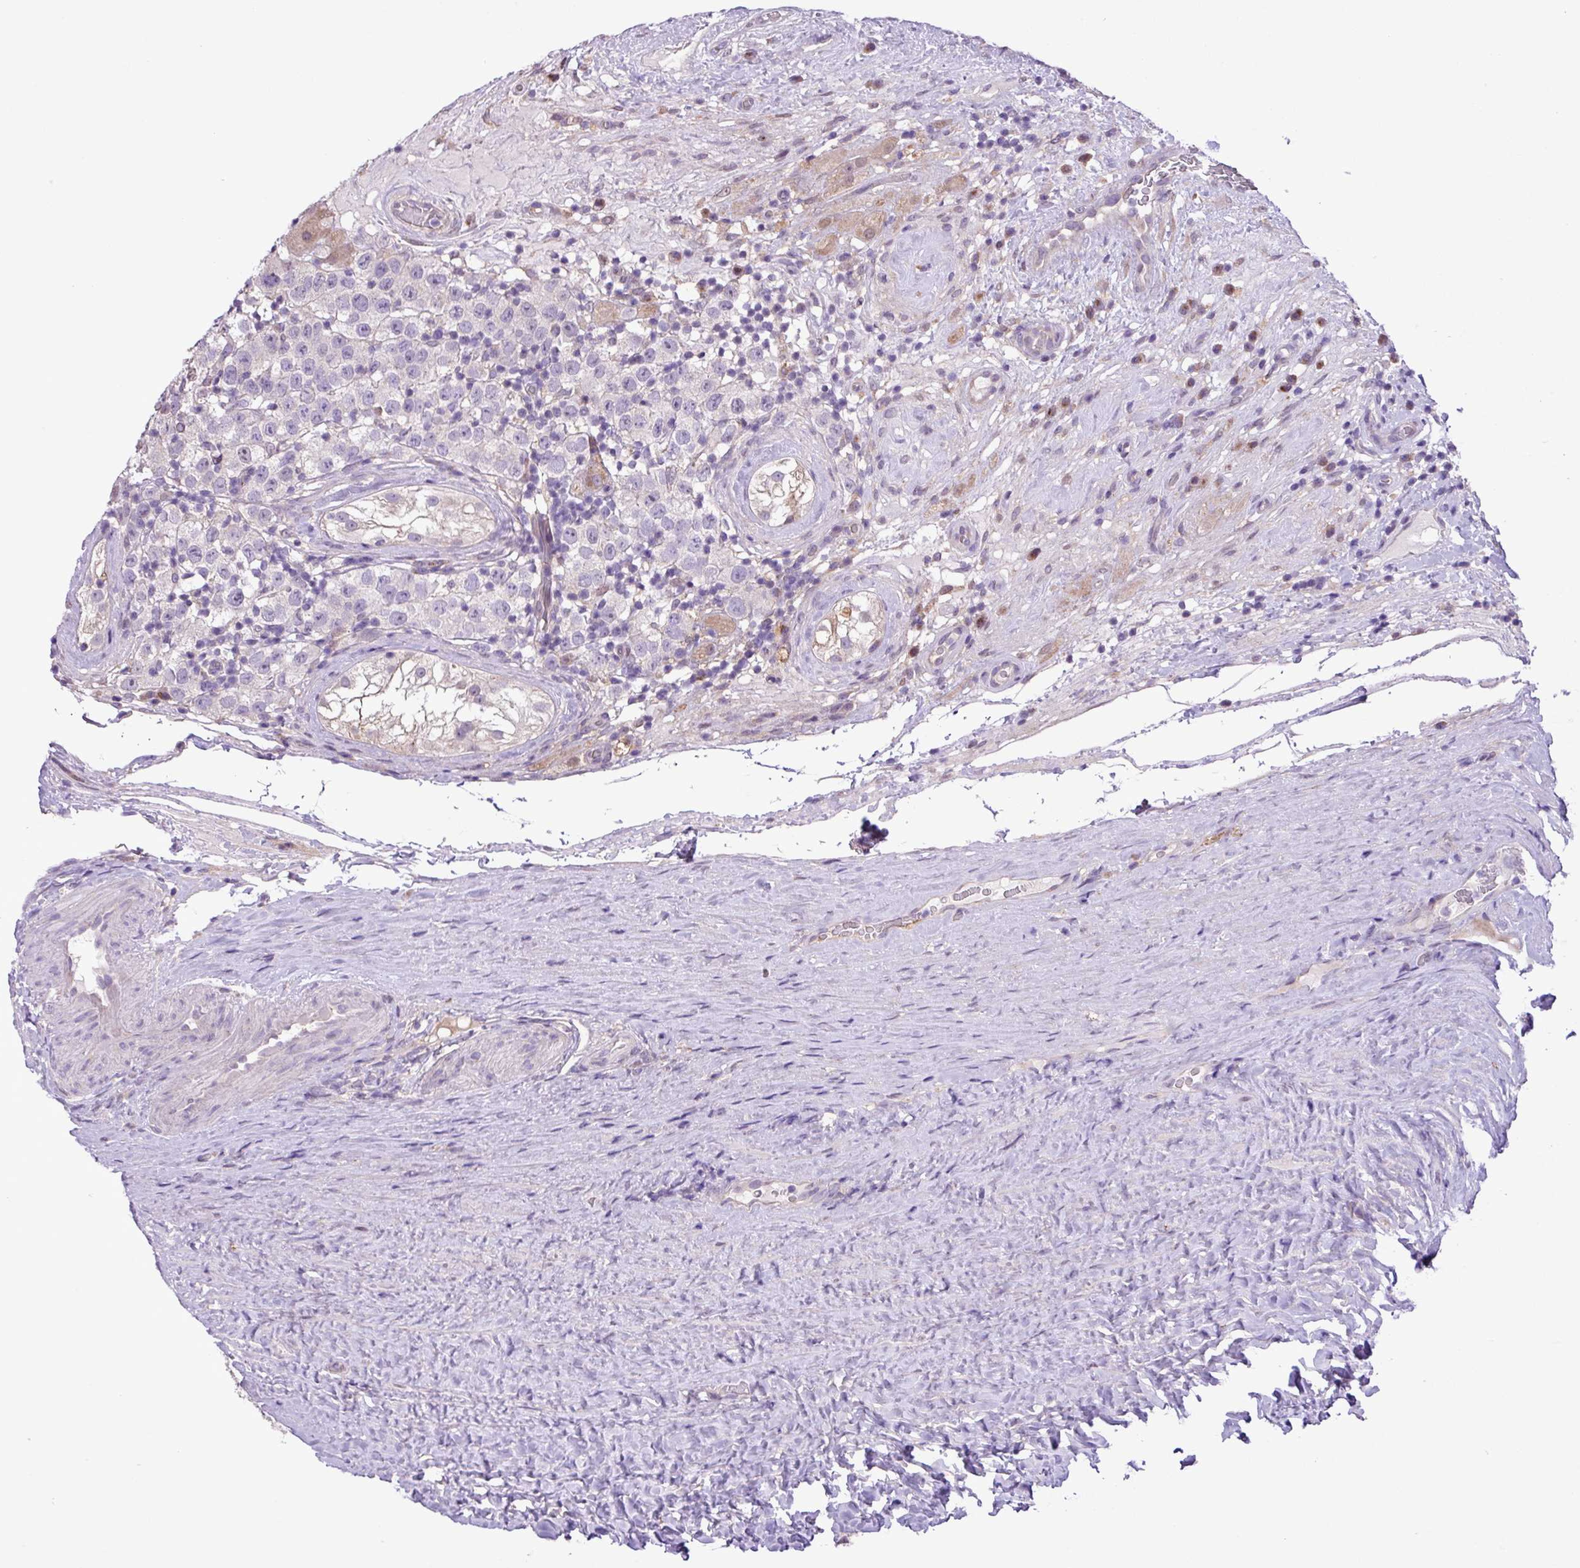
{"staining": {"intensity": "negative", "quantity": "none", "location": "none"}, "tissue": "testis cancer", "cell_type": "Tumor cells", "image_type": "cancer", "snomed": [{"axis": "morphology", "description": "Seminoma, NOS"}, {"axis": "morphology", "description": "Carcinoma, Embryonal, NOS"}, {"axis": "topography", "description": "Testis"}], "caption": "Testis seminoma stained for a protein using immunohistochemistry (IHC) reveals no expression tumor cells.", "gene": "RPP25L", "patient": {"sex": "male", "age": 41}}